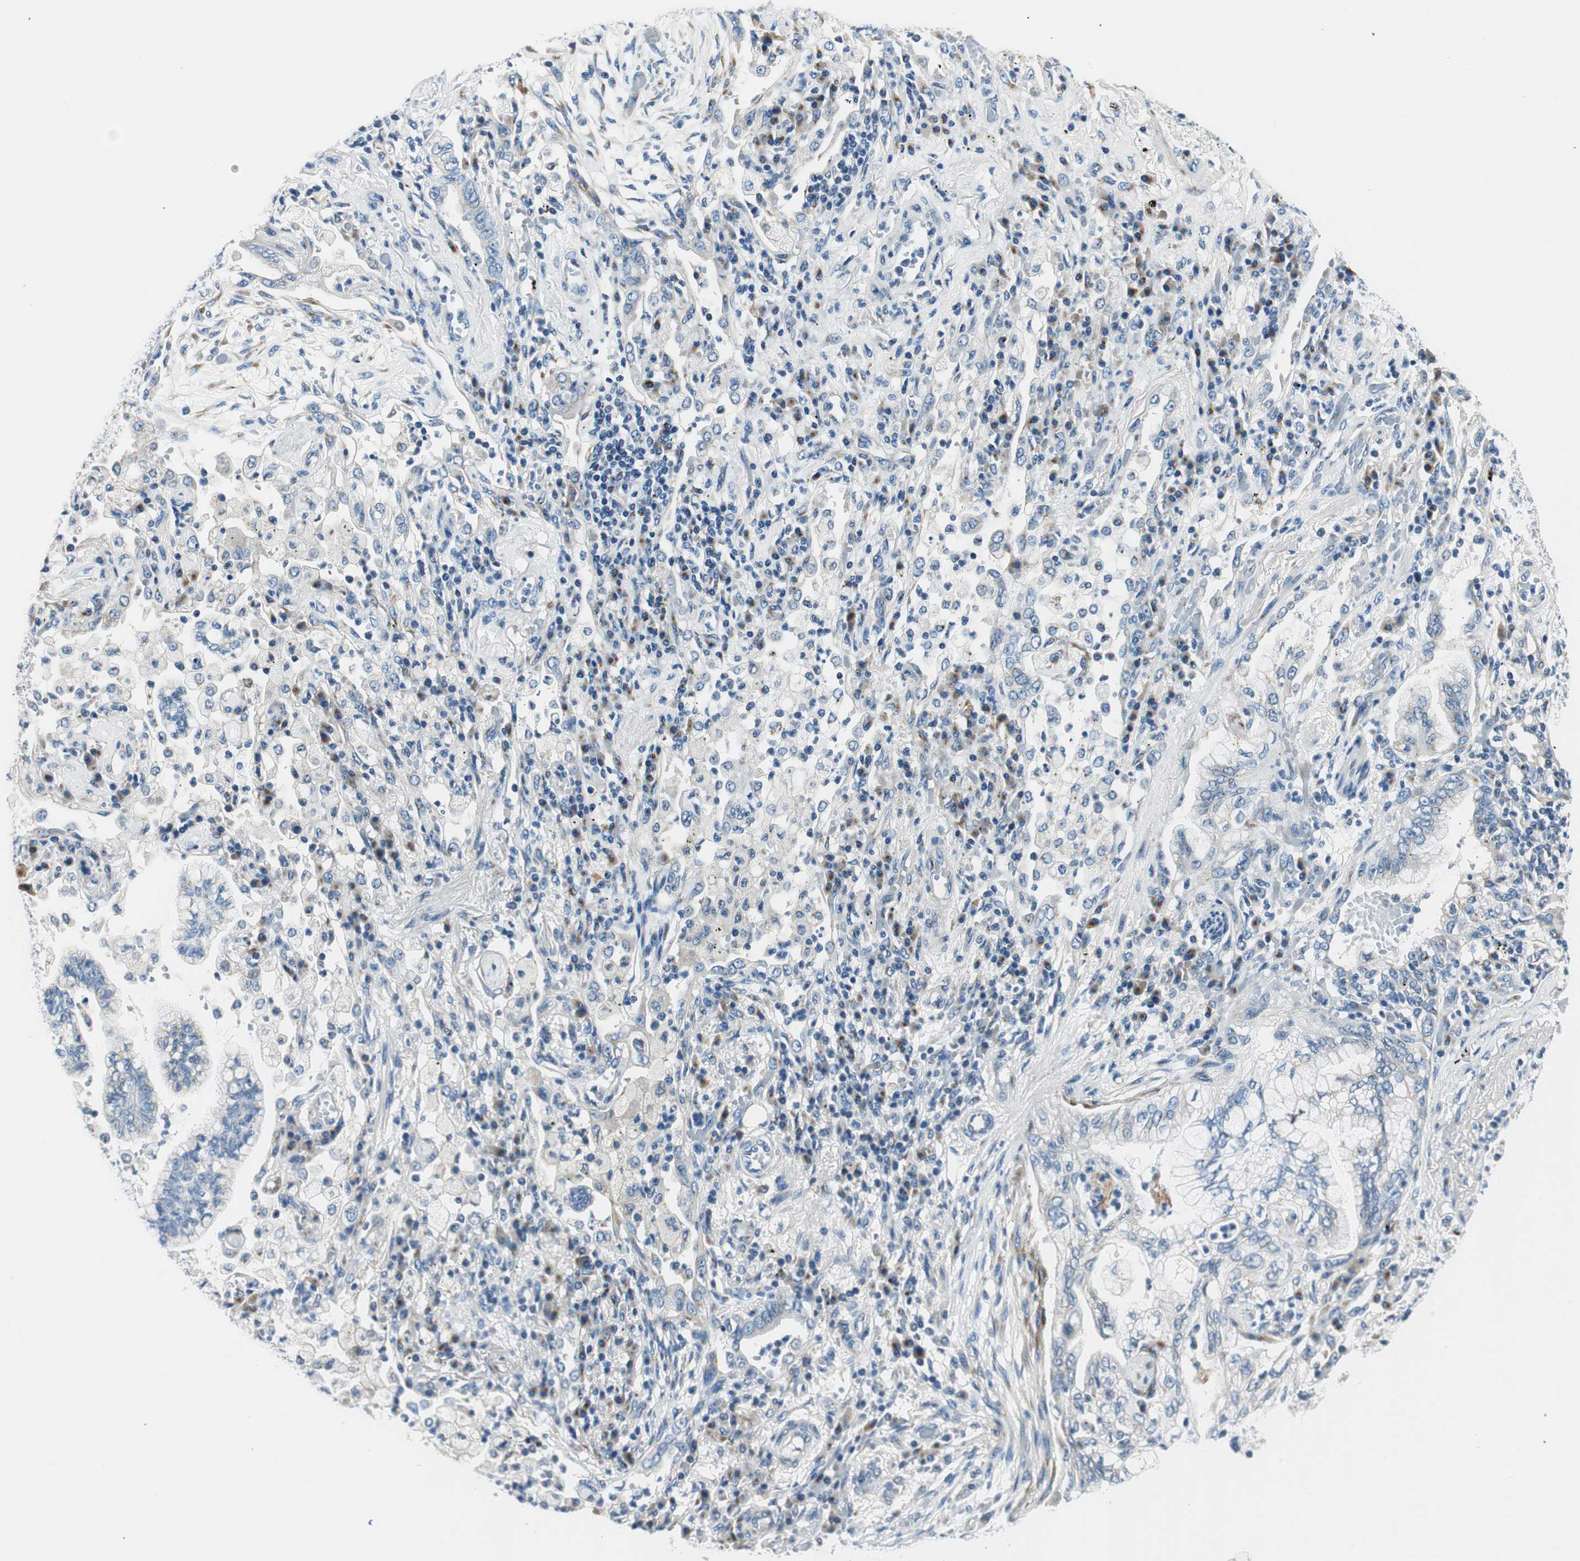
{"staining": {"intensity": "negative", "quantity": "none", "location": "none"}, "tissue": "lung cancer", "cell_type": "Tumor cells", "image_type": "cancer", "snomed": [{"axis": "morphology", "description": "Normal tissue, NOS"}, {"axis": "morphology", "description": "Adenocarcinoma, NOS"}, {"axis": "topography", "description": "Bronchus"}, {"axis": "topography", "description": "Lung"}], "caption": "This is an immunohistochemistry (IHC) micrograph of lung adenocarcinoma. There is no positivity in tumor cells.", "gene": "TMF1", "patient": {"sex": "female", "age": 70}}